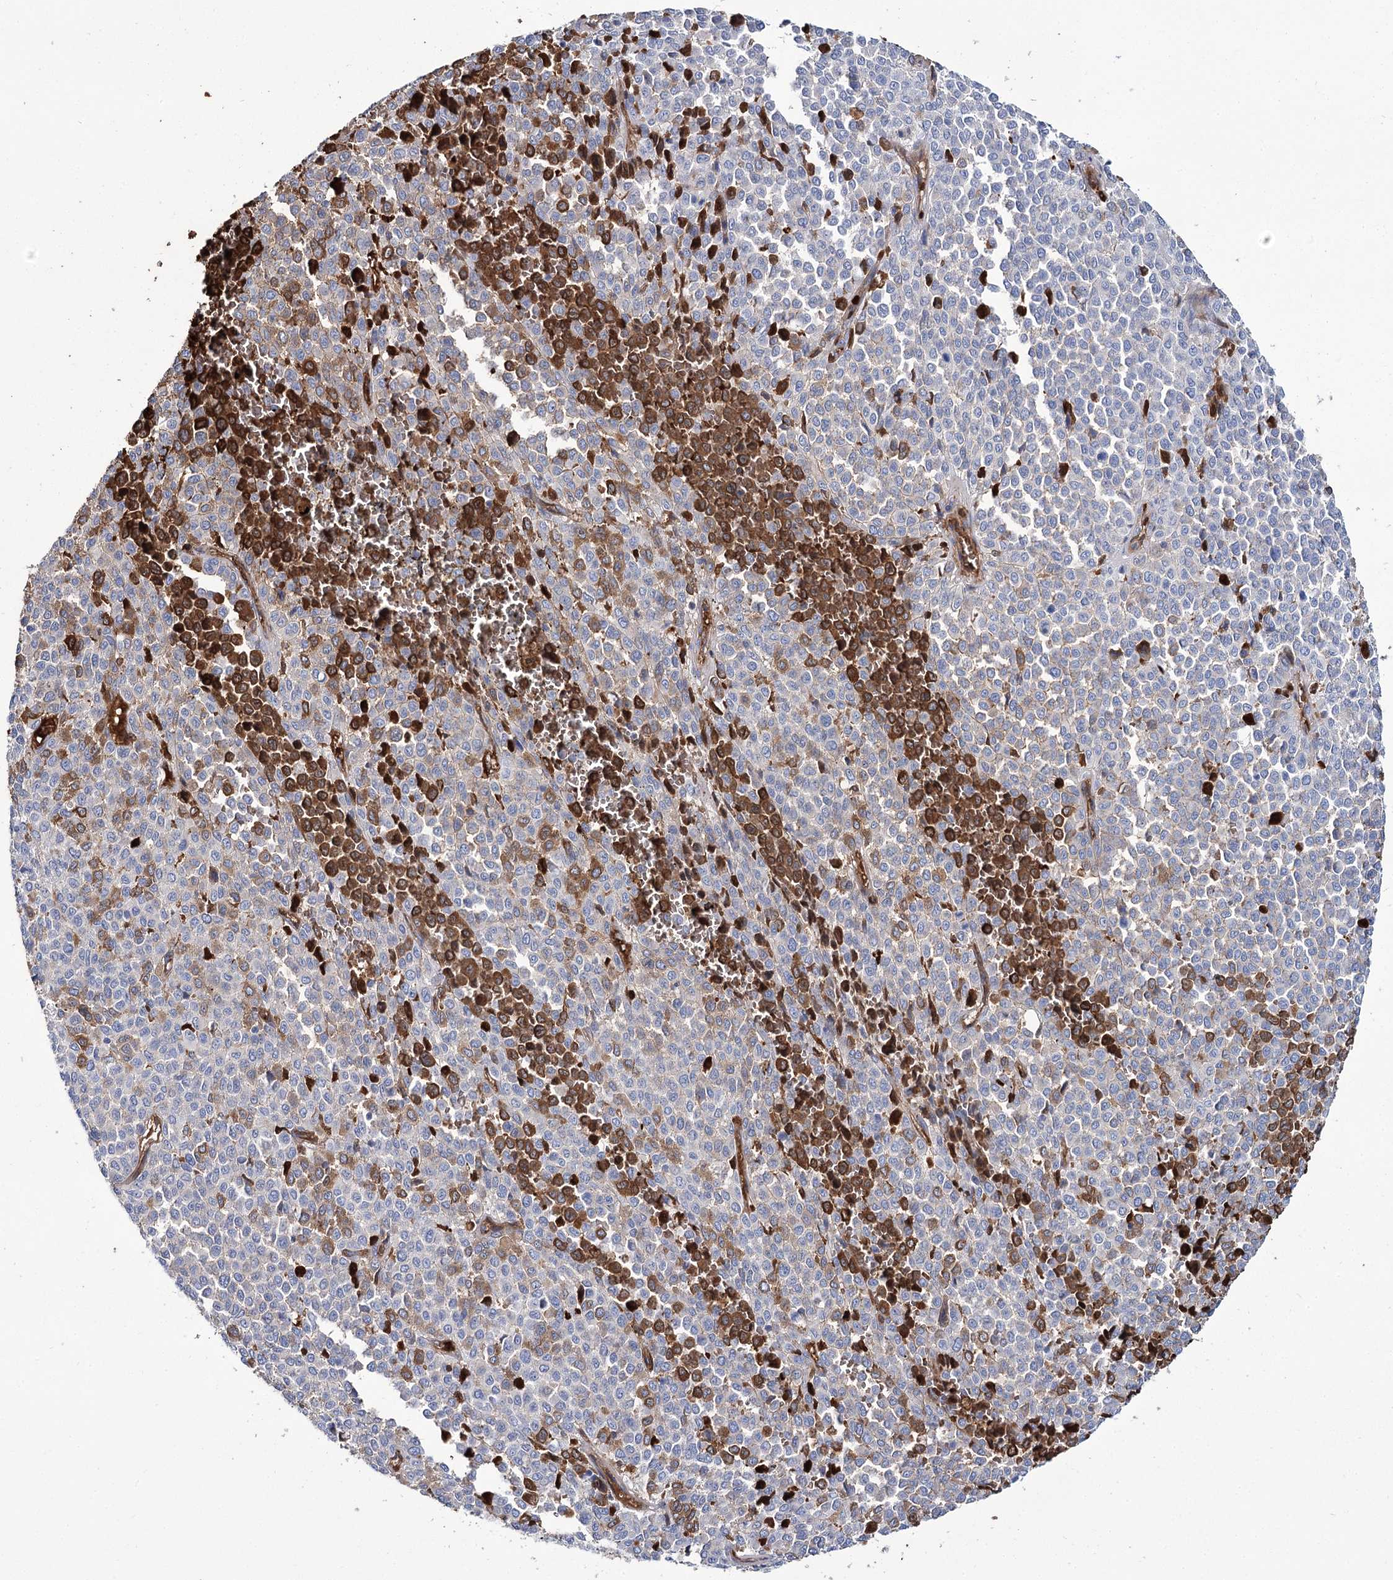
{"staining": {"intensity": "strong", "quantity": "<25%", "location": "cytoplasmic/membranous"}, "tissue": "melanoma", "cell_type": "Tumor cells", "image_type": "cancer", "snomed": [{"axis": "morphology", "description": "Malignant melanoma, Metastatic site"}, {"axis": "topography", "description": "Pancreas"}], "caption": "This photomicrograph shows immunohistochemistry (IHC) staining of human malignant melanoma (metastatic site), with medium strong cytoplasmic/membranous positivity in about <25% of tumor cells.", "gene": "GBF1", "patient": {"sex": "female", "age": 30}}